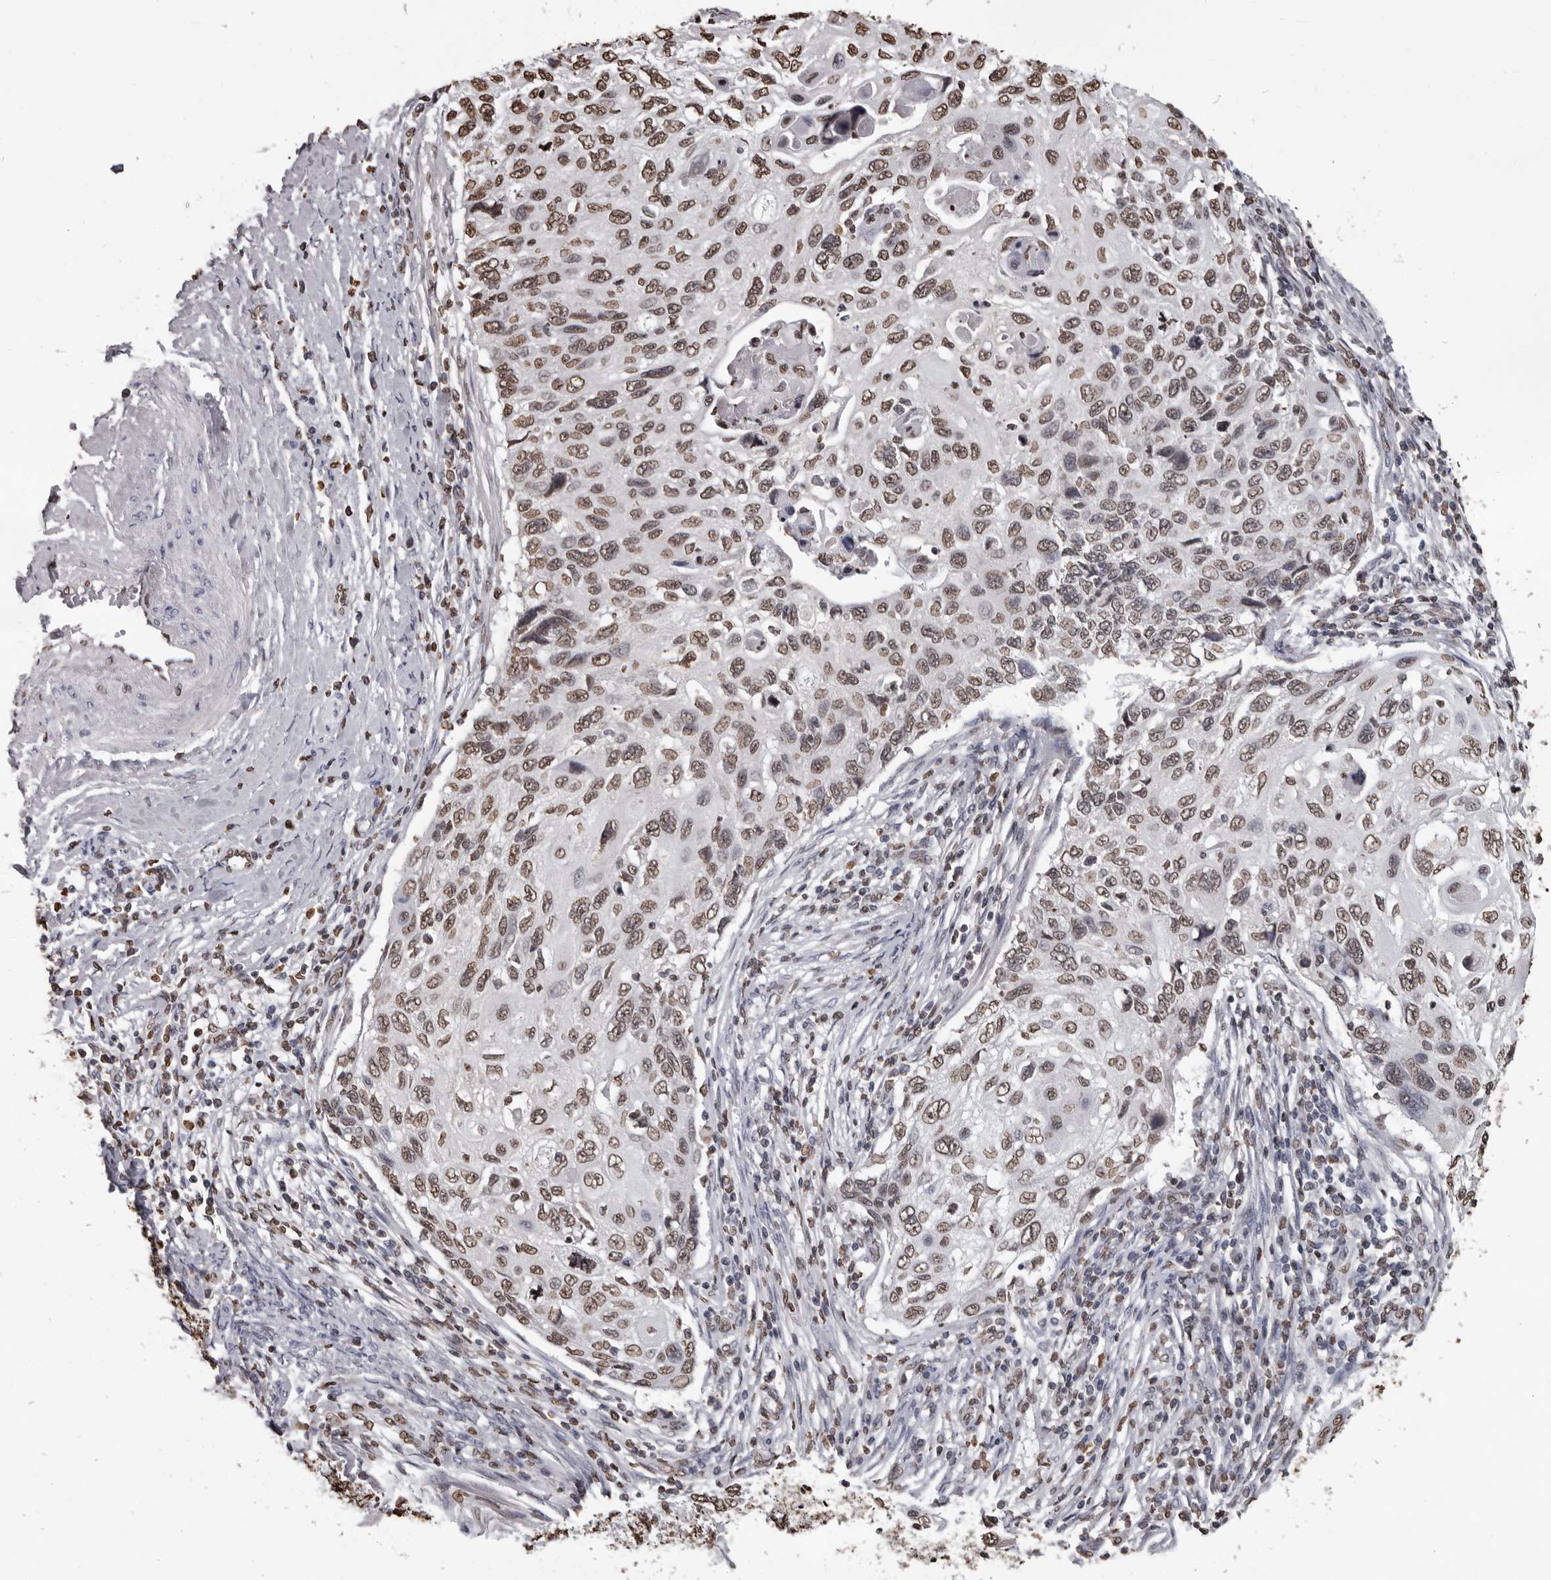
{"staining": {"intensity": "moderate", "quantity": ">75%", "location": "nuclear"}, "tissue": "cervical cancer", "cell_type": "Tumor cells", "image_type": "cancer", "snomed": [{"axis": "morphology", "description": "Squamous cell carcinoma, NOS"}, {"axis": "topography", "description": "Cervix"}], "caption": "Protein expression analysis of cervical cancer (squamous cell carcinoma) exhibits moderate nuclear staining in about >75% of tumor cells.", "gene": "AHR", "patient": {"sex": "female", "age": 70}}